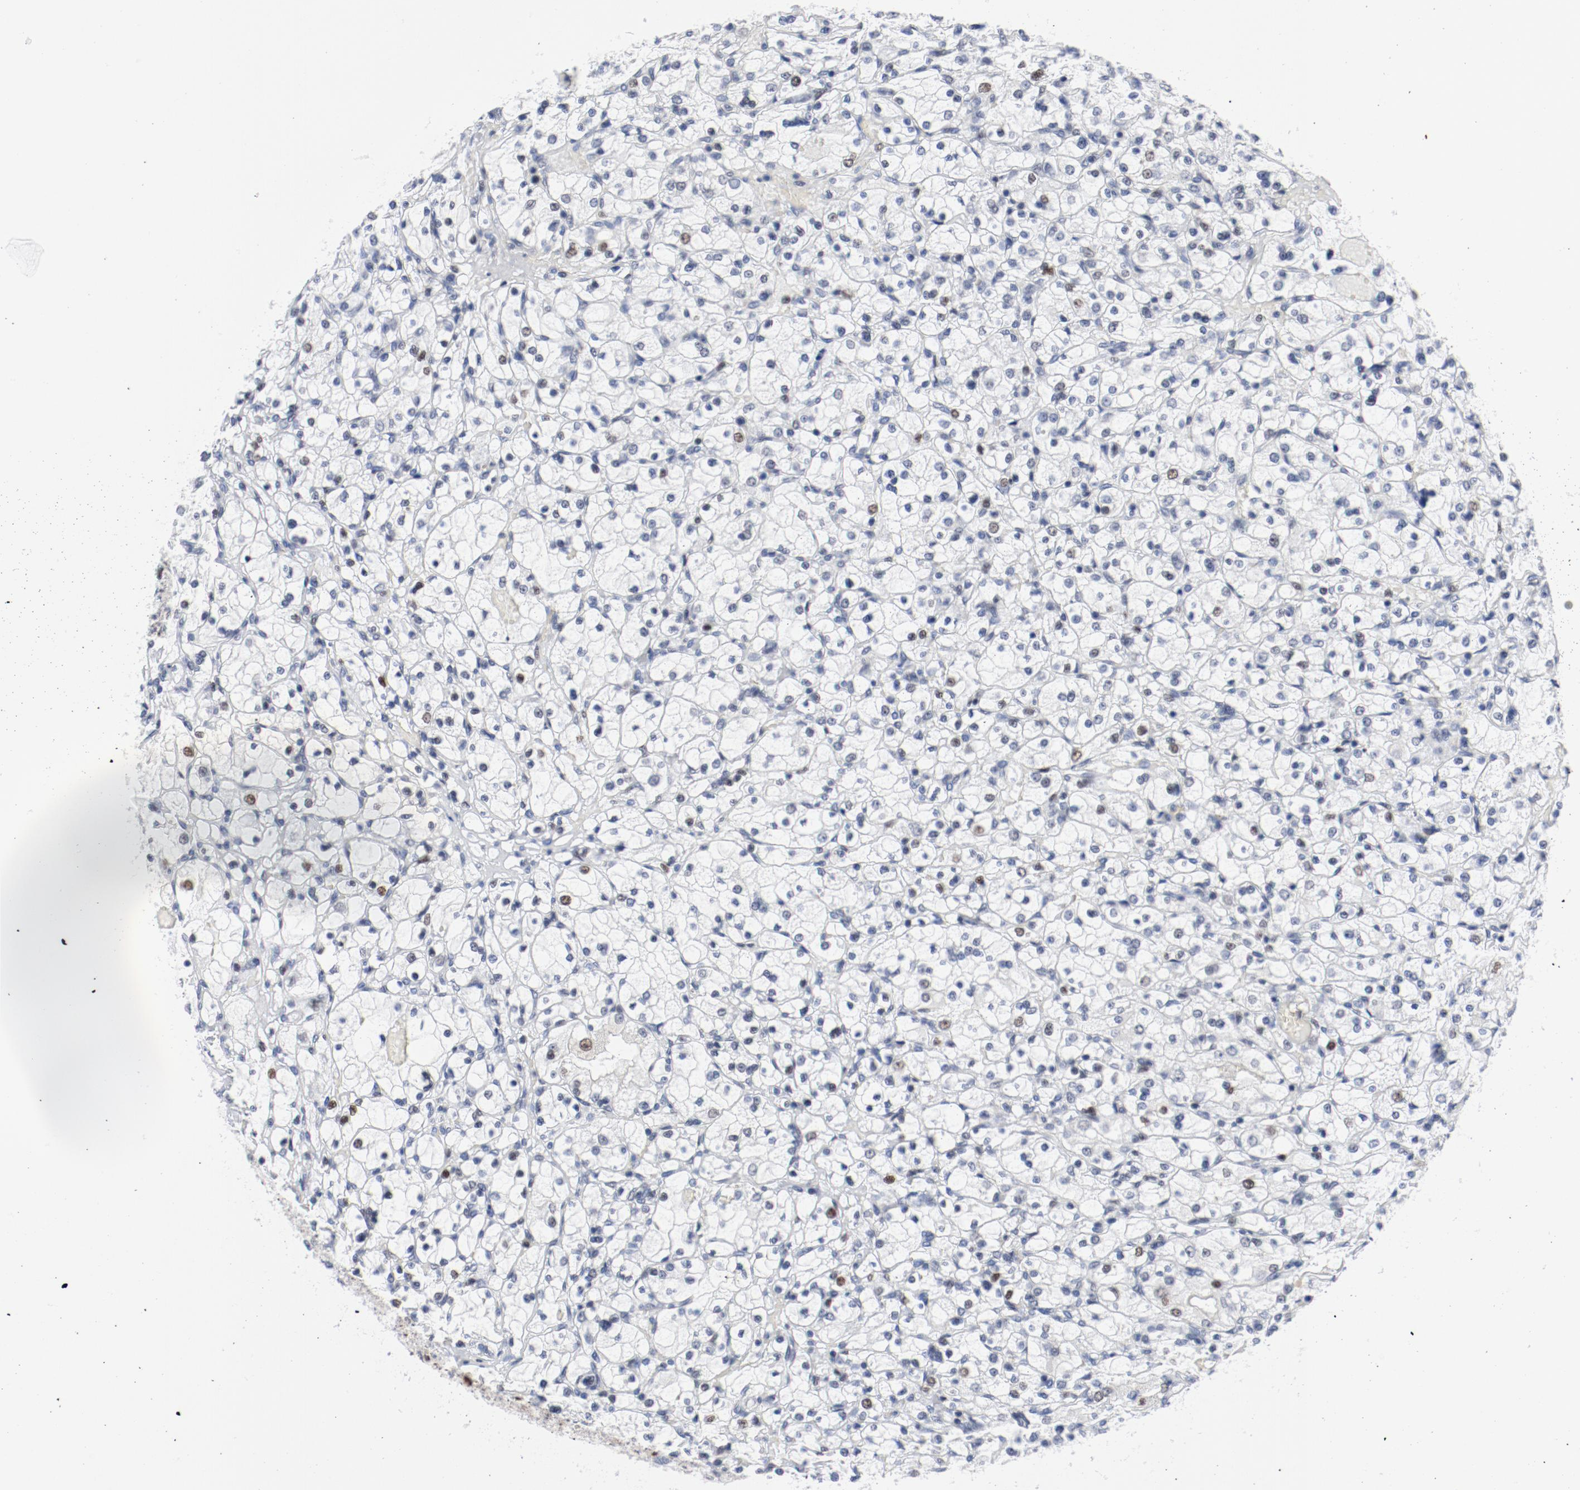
{"staining": {"intensity": "weak", "quantity": "<25%", "location": "nuclear"}, "tissue": "renal cancer", "cell_type": "Tumor cells", "image_type": "cancer", "snomed": [{"axis": "morphology", "description": "Adenocarcinoma, NOS"}, {"axis": "topography", "description": "Kidney"}], "caption": "A micrograph of human renal cancer is negative for staining in tumor cells. (Stains: DAB (3,3'-diaminobenzidine) immunohistochemistry (IHC) with hematoxylin counter stain, Microscopy: brightfield microscopy at high magnification).", "gene": "POLD1", "patient": {"sex": "female", "age": 83}}